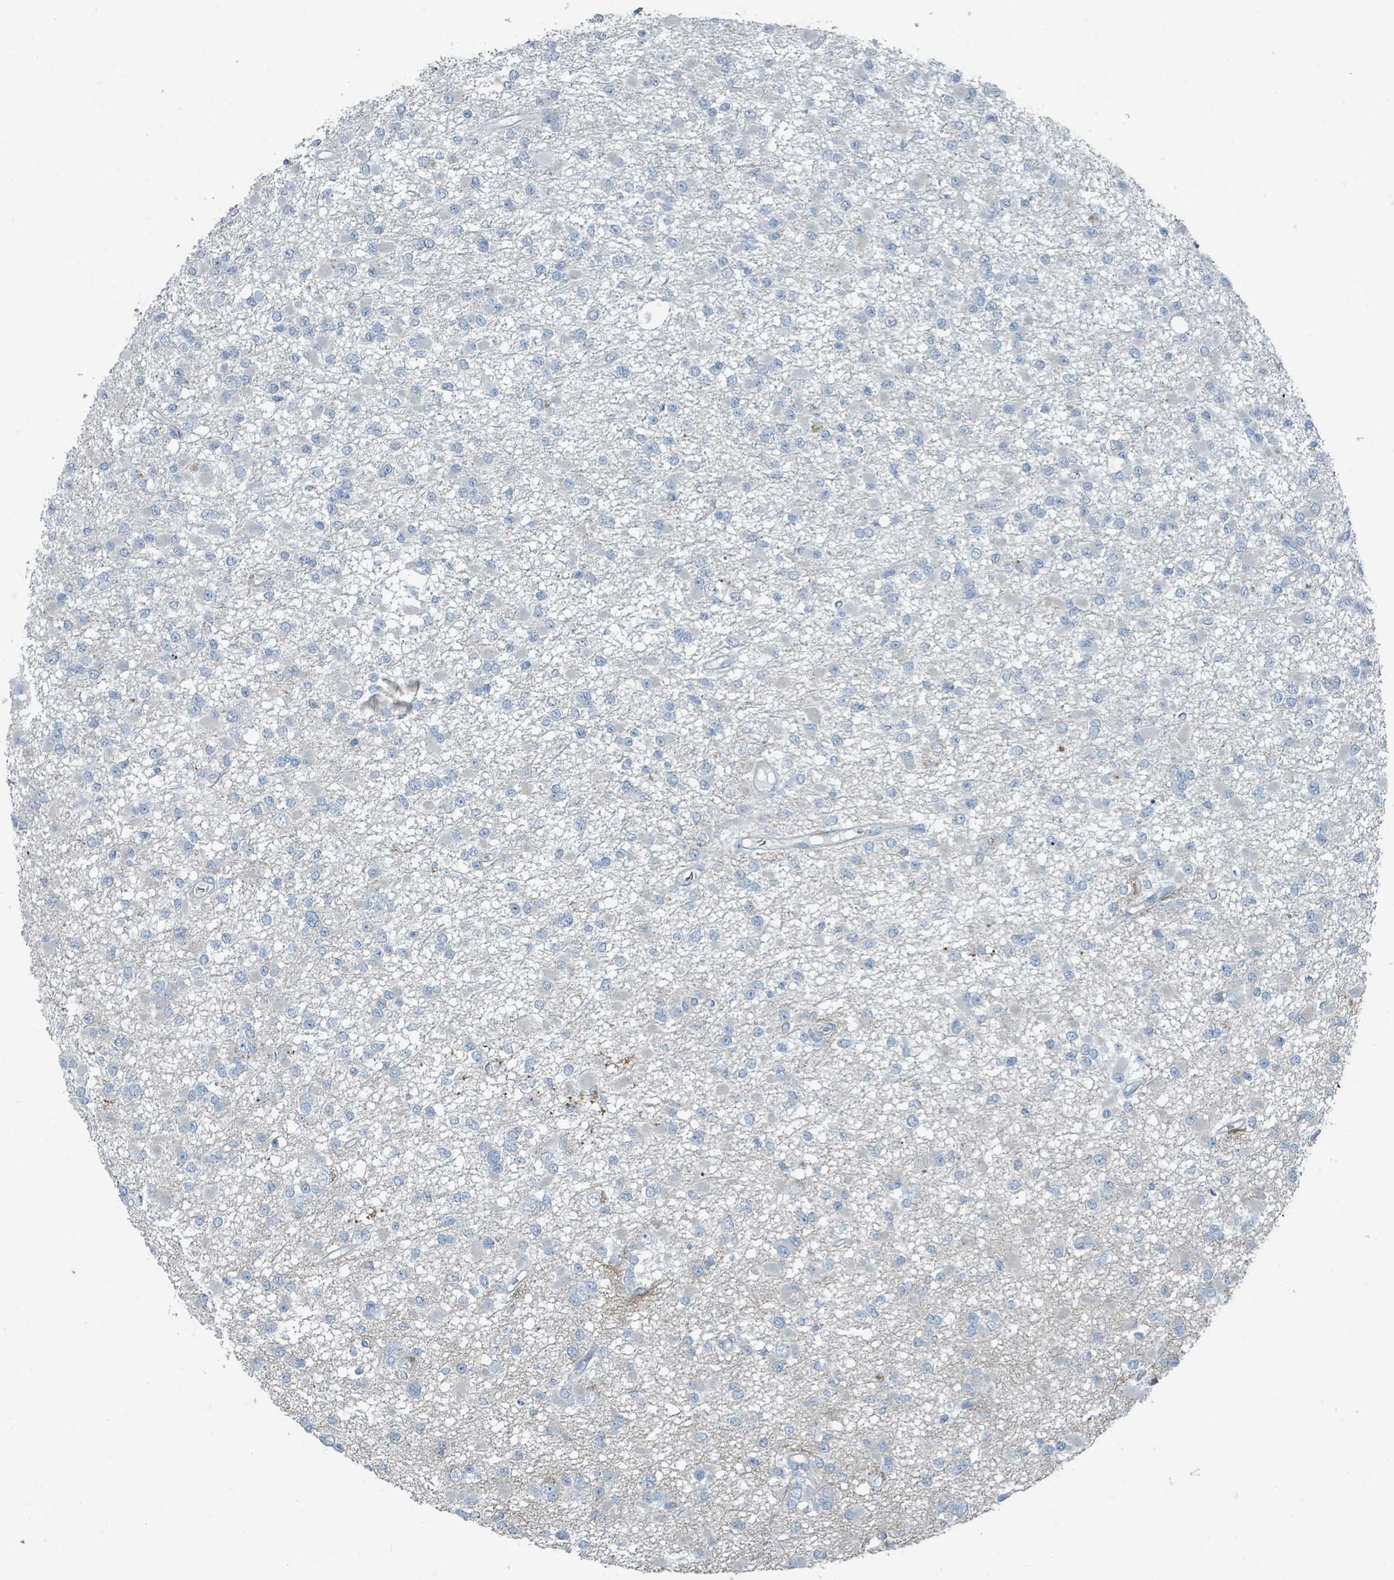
{"staining": {"intensity": "negative", "quantity": "none", "location": "none"}, "tissue": "glioma", "cell_type": "Tumor cells", "image_type": "cancer", "snomed": [{"axis": "morphology", "description": "Glioma, malignant, Low grade"}, {"axis": "topography", "description": "Brain"}], "caption": "IHC histopathology image of neoplastic tissue: glioma stained with DAB reveals no significant protein expression in tumor cells.", "gene": "RASA4", "patient": {"sex": "female", "age": 22}}